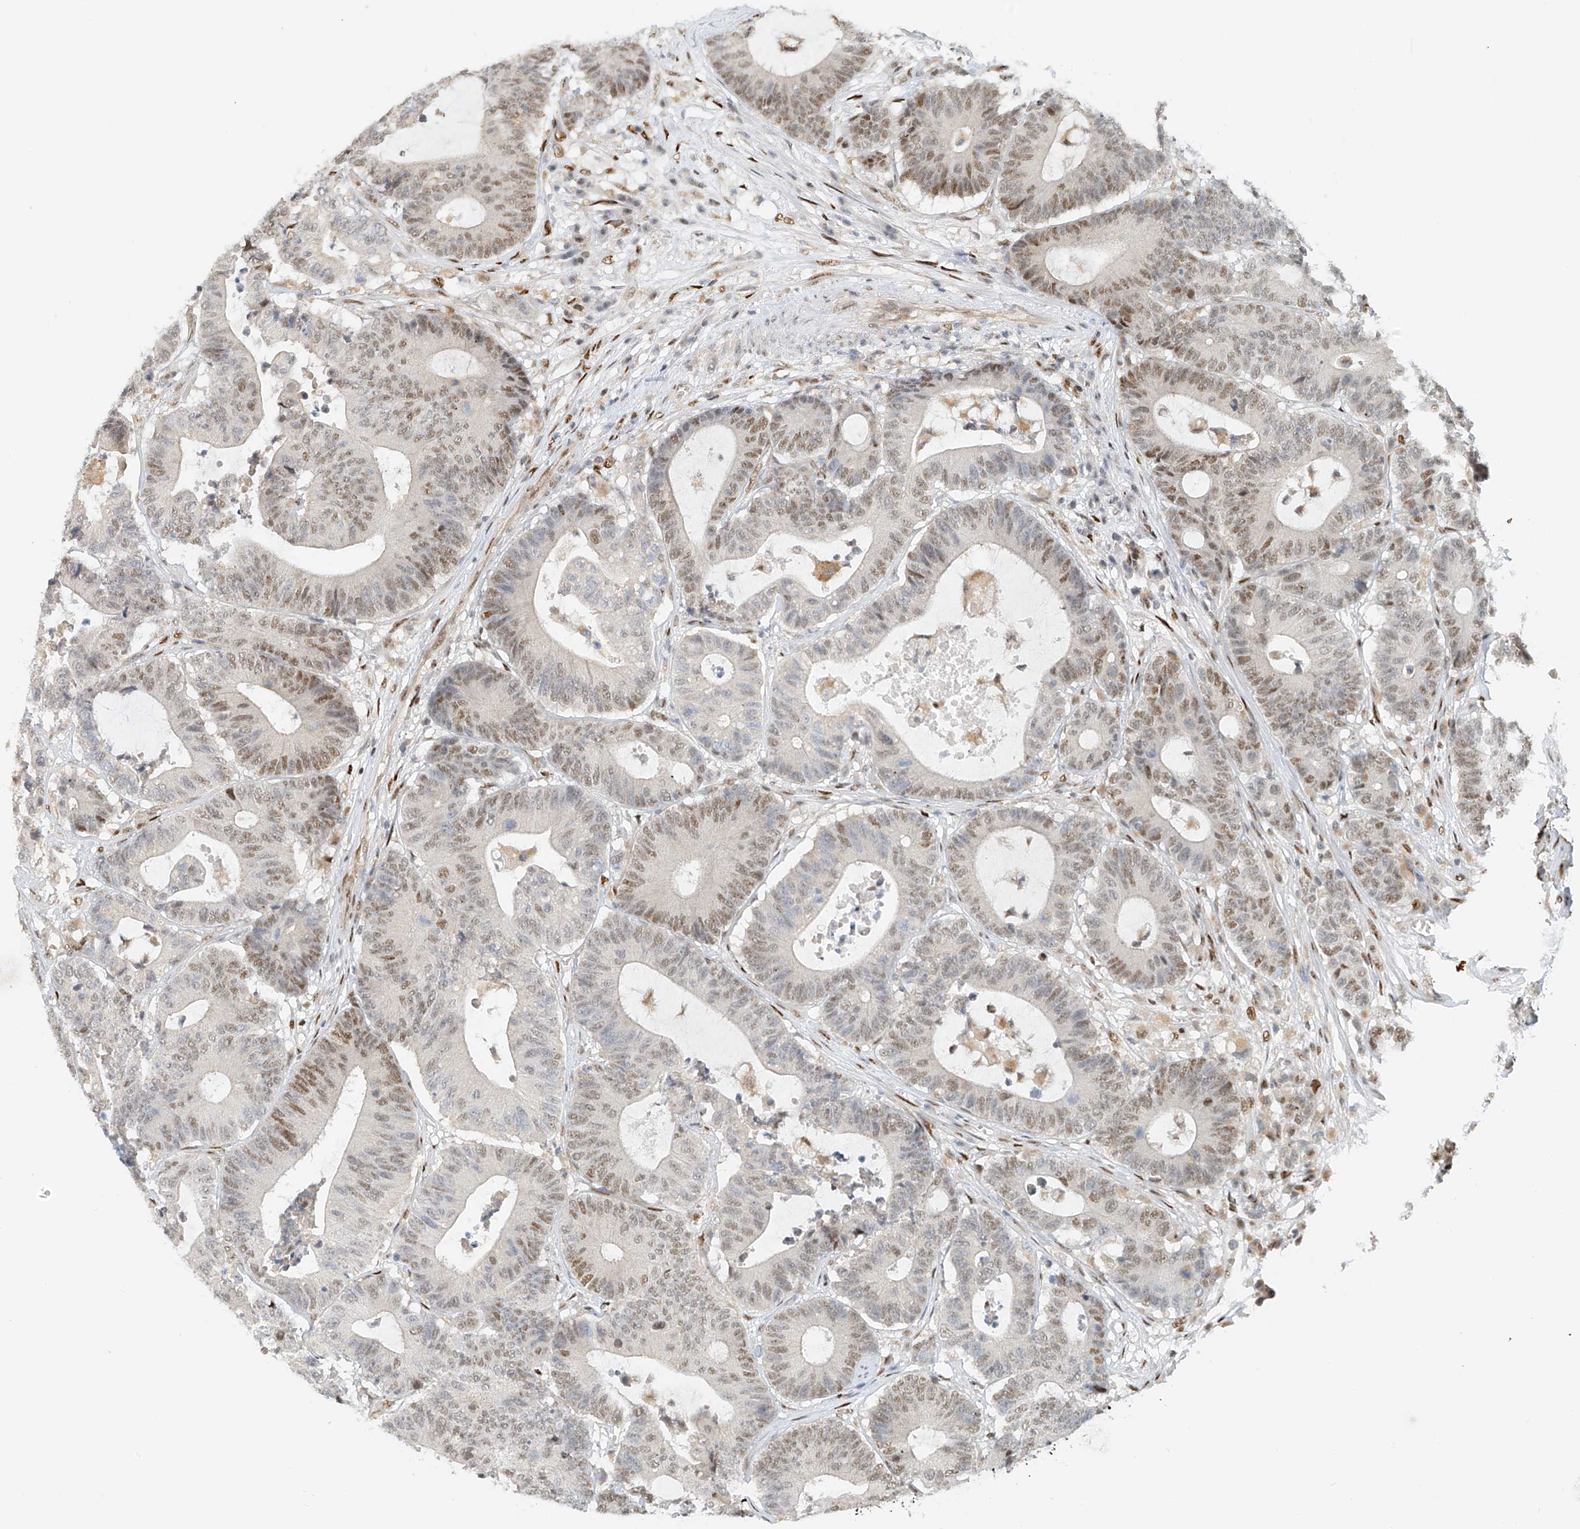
{"staining": {"intensity": "moderate", "quantity": "<25%", "location": "nuclear"}, "tissue": "colorectal cancer", "cell_type": "Tumor cells", "image_type": "cancer", "snomed": [{"axis": "morphology", "description": "Adenocarcinoma, NOS"}, {"axis": "topography", "description": "Colon"}], "caption": "Colorectal cancer (adenocarcinoma) tissue shows moderate nuclear positivity in about <25% of tumor cells (Brightfield microscopy of DAB IHC at high magnification).", "gene": "ZNF514", "patient": {"sex": "female", "age": 84}}